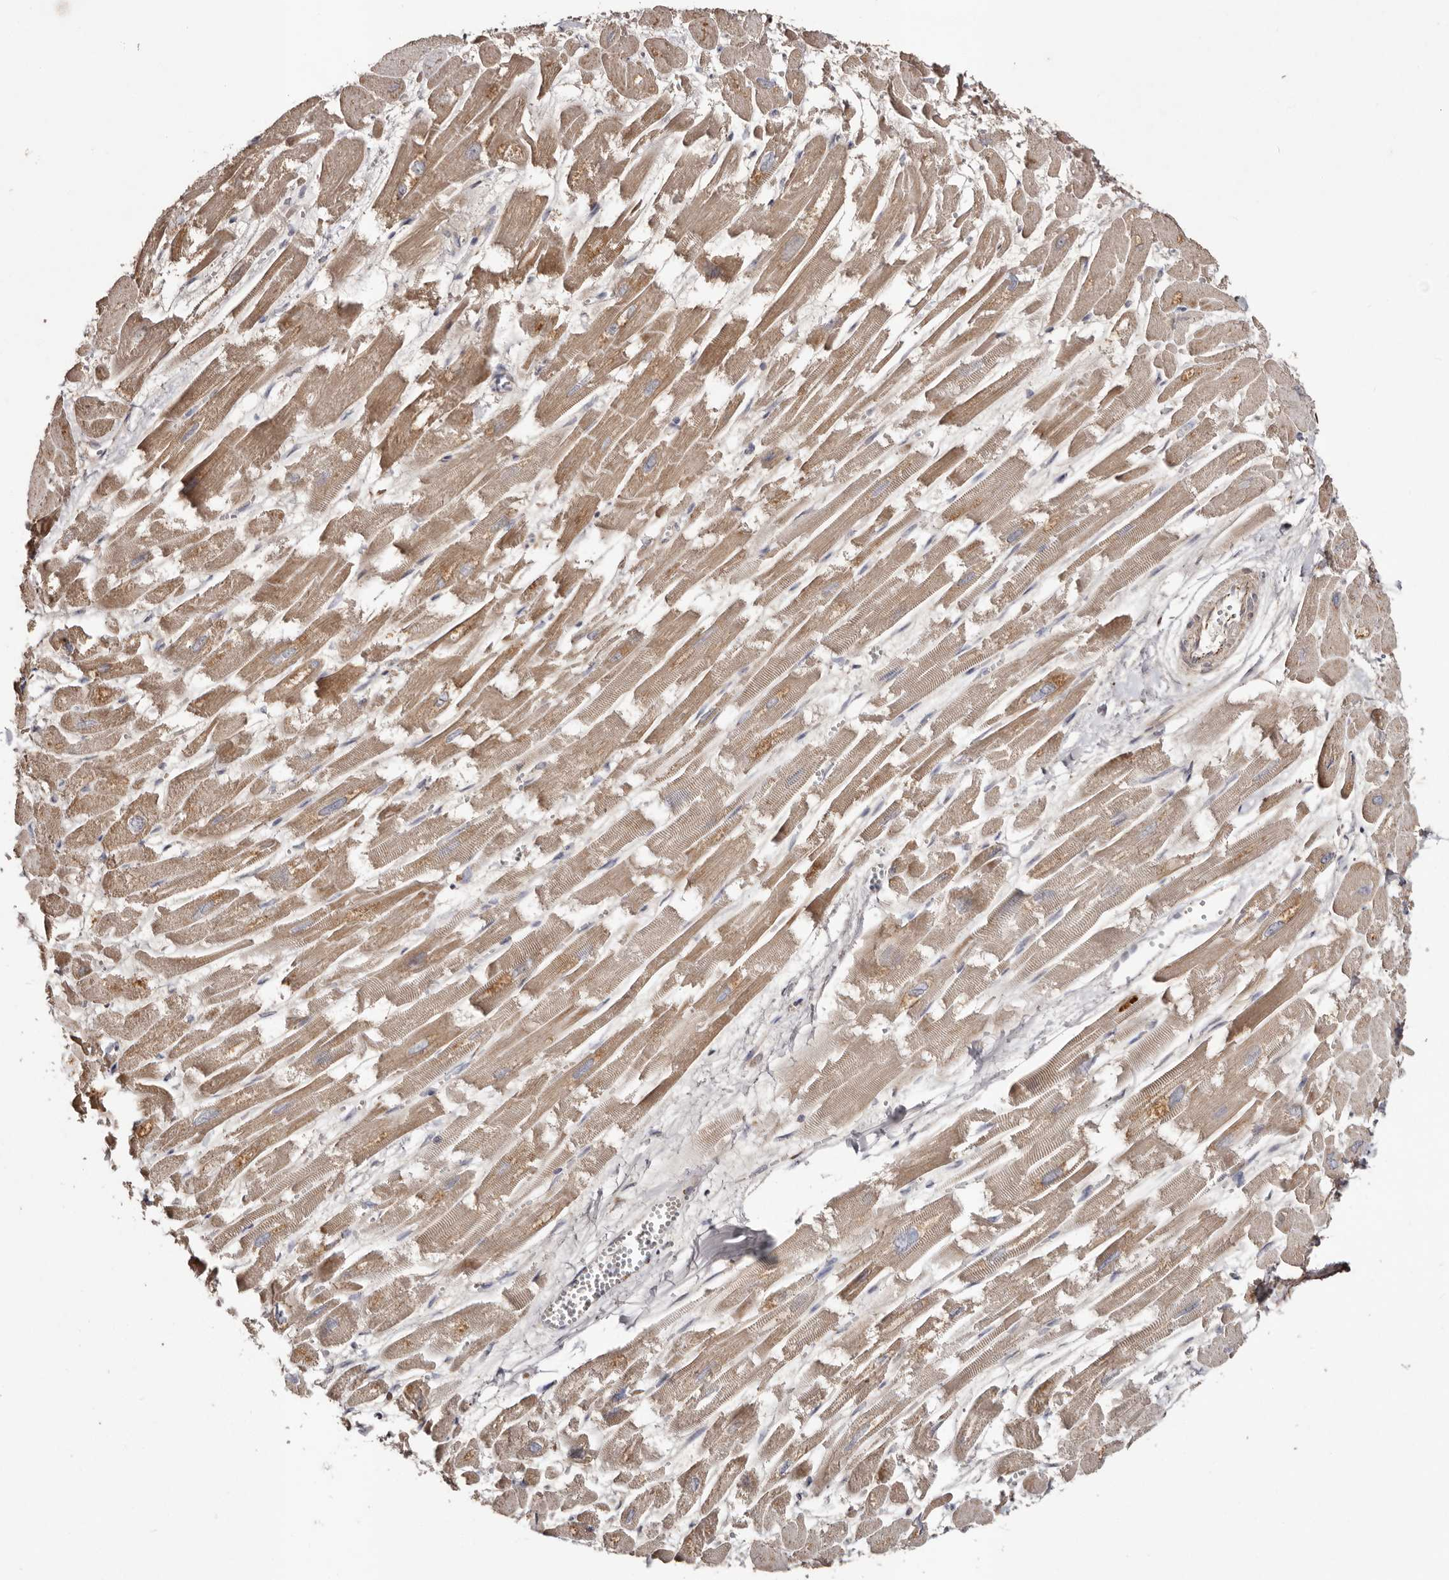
{"staining": {"intensity": "moderate", "quantity": ">75%", "location": "cytoplasmic/membranous"}, "tissue": "heart muscle", "cell_type": "Cardiomyocytes", "image_type": "normal", "snomed": [{"axis": "morphology", "description": "Normal tissue, NOS"}, {"axis": "topography", "description": "Heart"}], "caption": "A brown stain highlights moderate cytoplasmic/membranous positivity of a protein in cardiomyocytes of unremarkable heart muscle. (Brightfield microscopy of DAB IHC at high magnification).", "gene": "MACC1", "patient": {"sex": "male", "age": 54}}